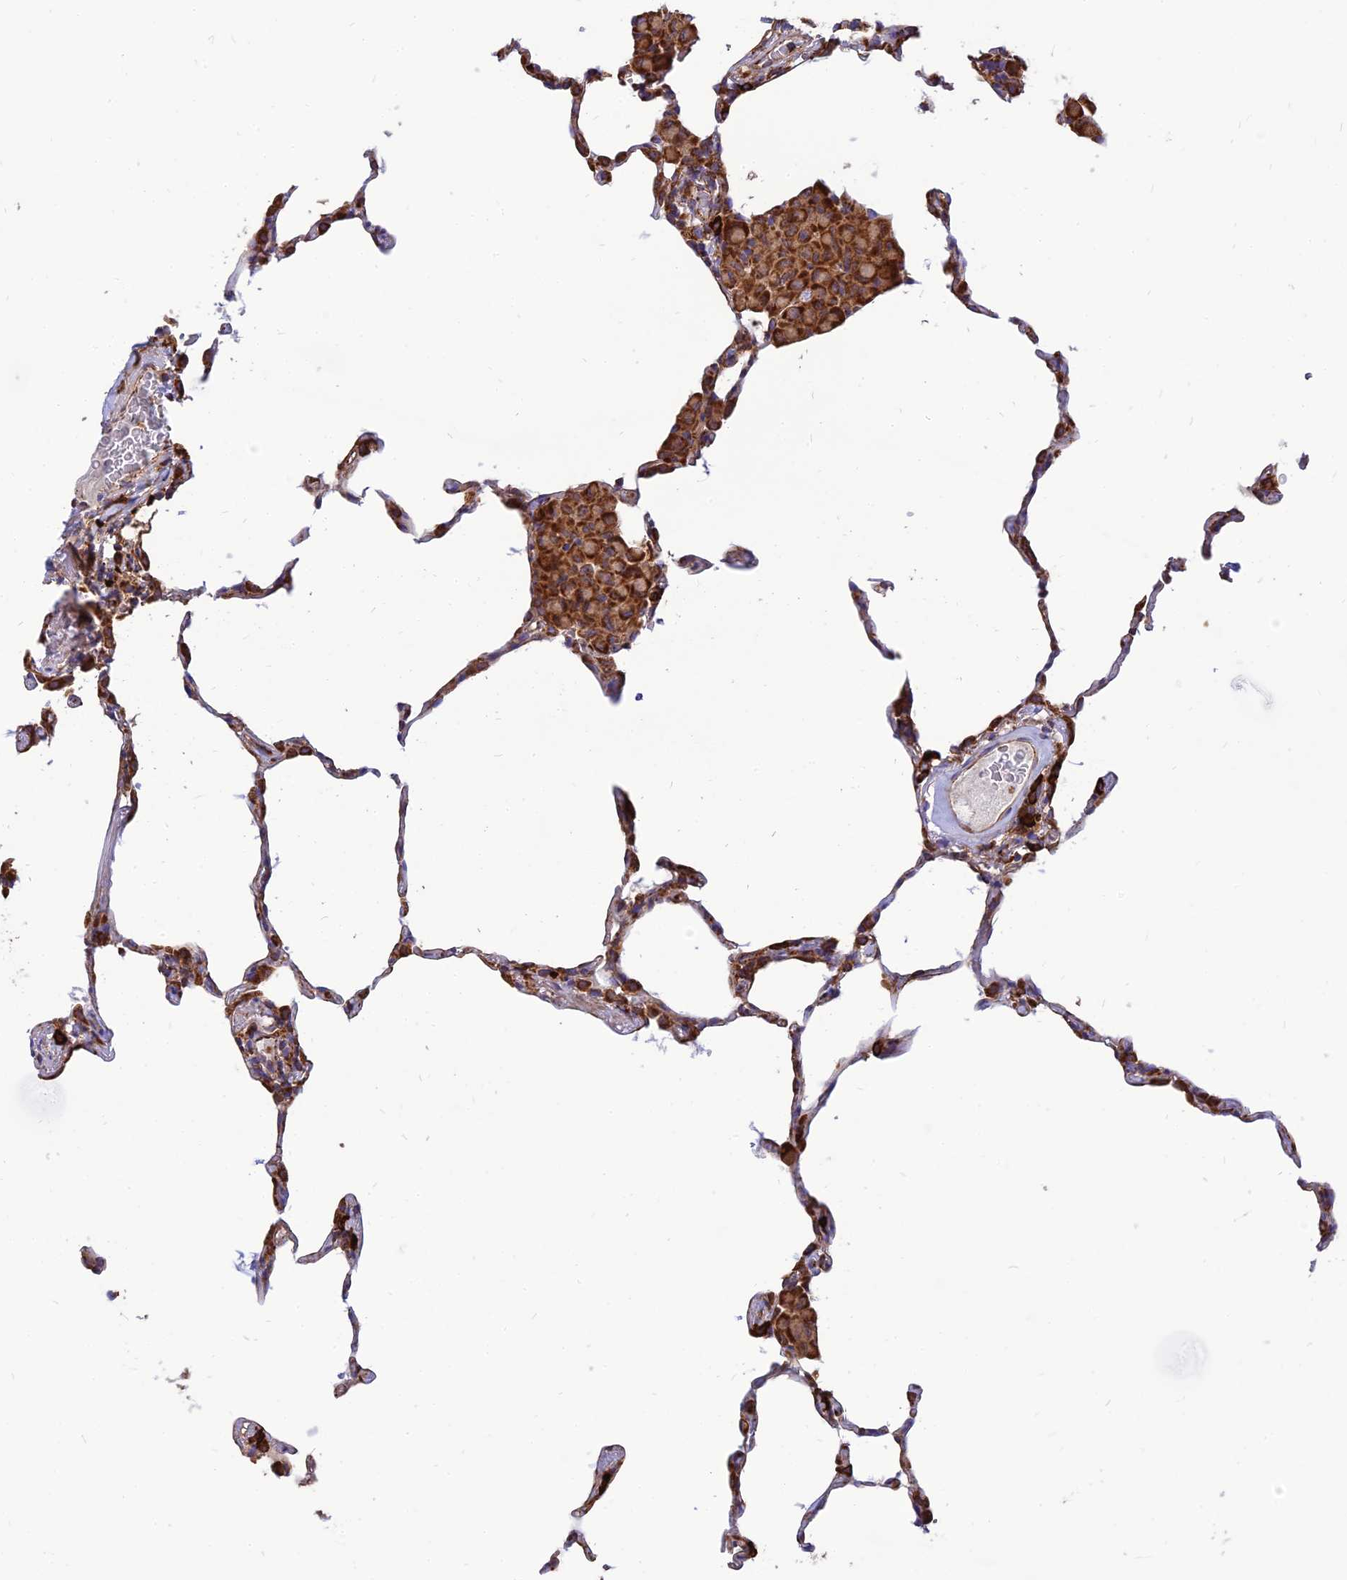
{"staining": {"intensity": "strong", "quantity": "25%-75%", "location": "cytoplasmic/membranous"}, "tissue": "lung", "cell_type": "Alveolar cells", "image_type": "normal", "snomed": [{"axis": "morphology", "description": "Normal tissue, NOS"}, {"axis": "topography", "description": "Lung"}], "caption": "A brown stain highlights strong cytoplasmic/membranous expression of a protein in alveolar cells of normal human lung.", "gene": "THUMPD2", "patient": {"sex": "female", "age": 57}}